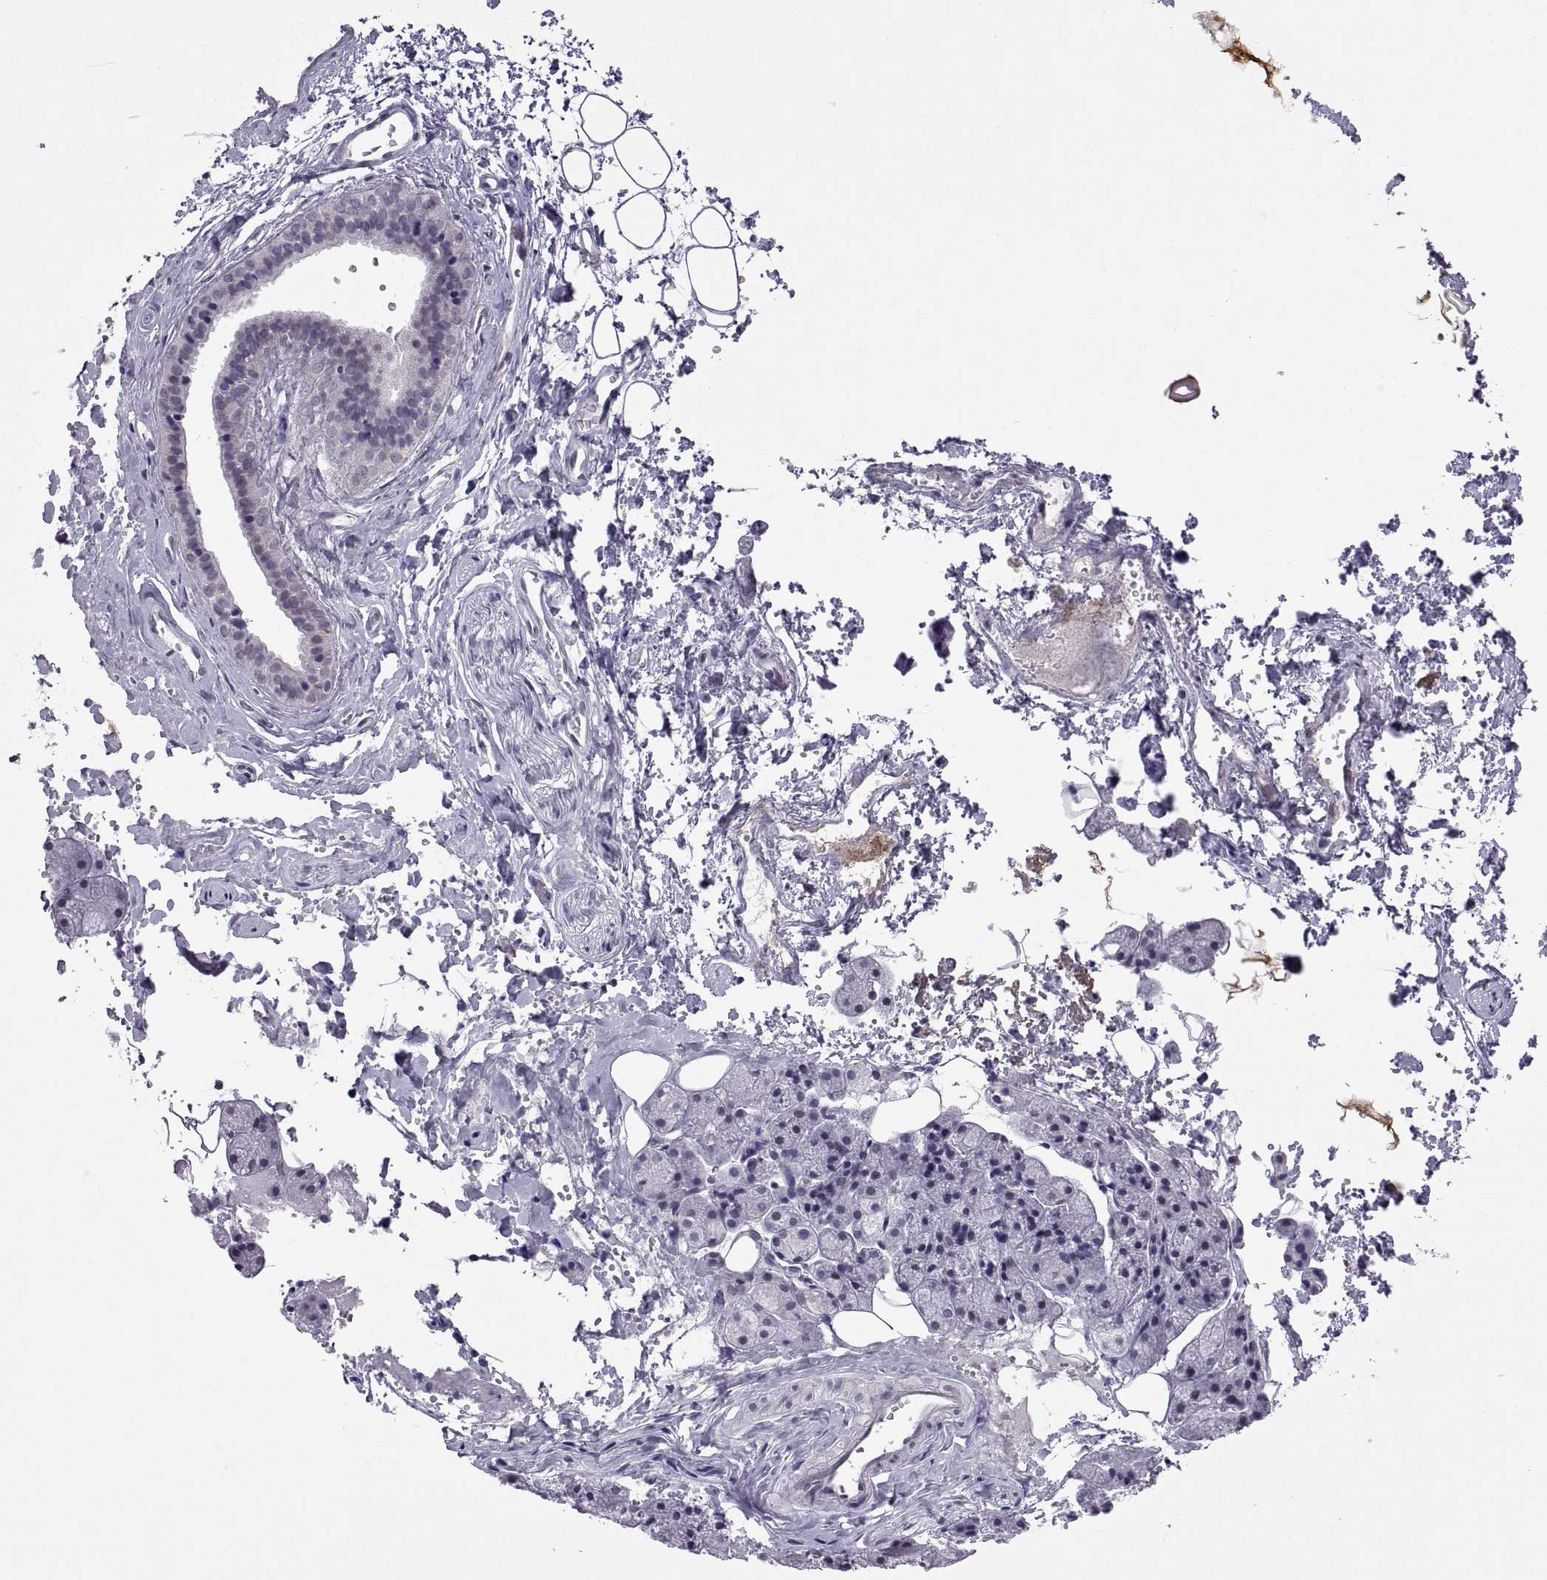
{"staining": {"intensity": "negative", "quantity": "none", "location": "none"}, "tissue": "salivary gland", "cell_type": "Glandular cells", "image_type": "normal", "snomed": [{"axis": "morphology", "description": "Normal tissue, NOS"}, {"axis": "topography", "description": "Salivary gland"}], "caption": "Immunohistochemical staining of benign salivary gland shows no significant staining in glandular cells.", "gene": "KRT77", "patient": {"sex": "male", "age": 38}}